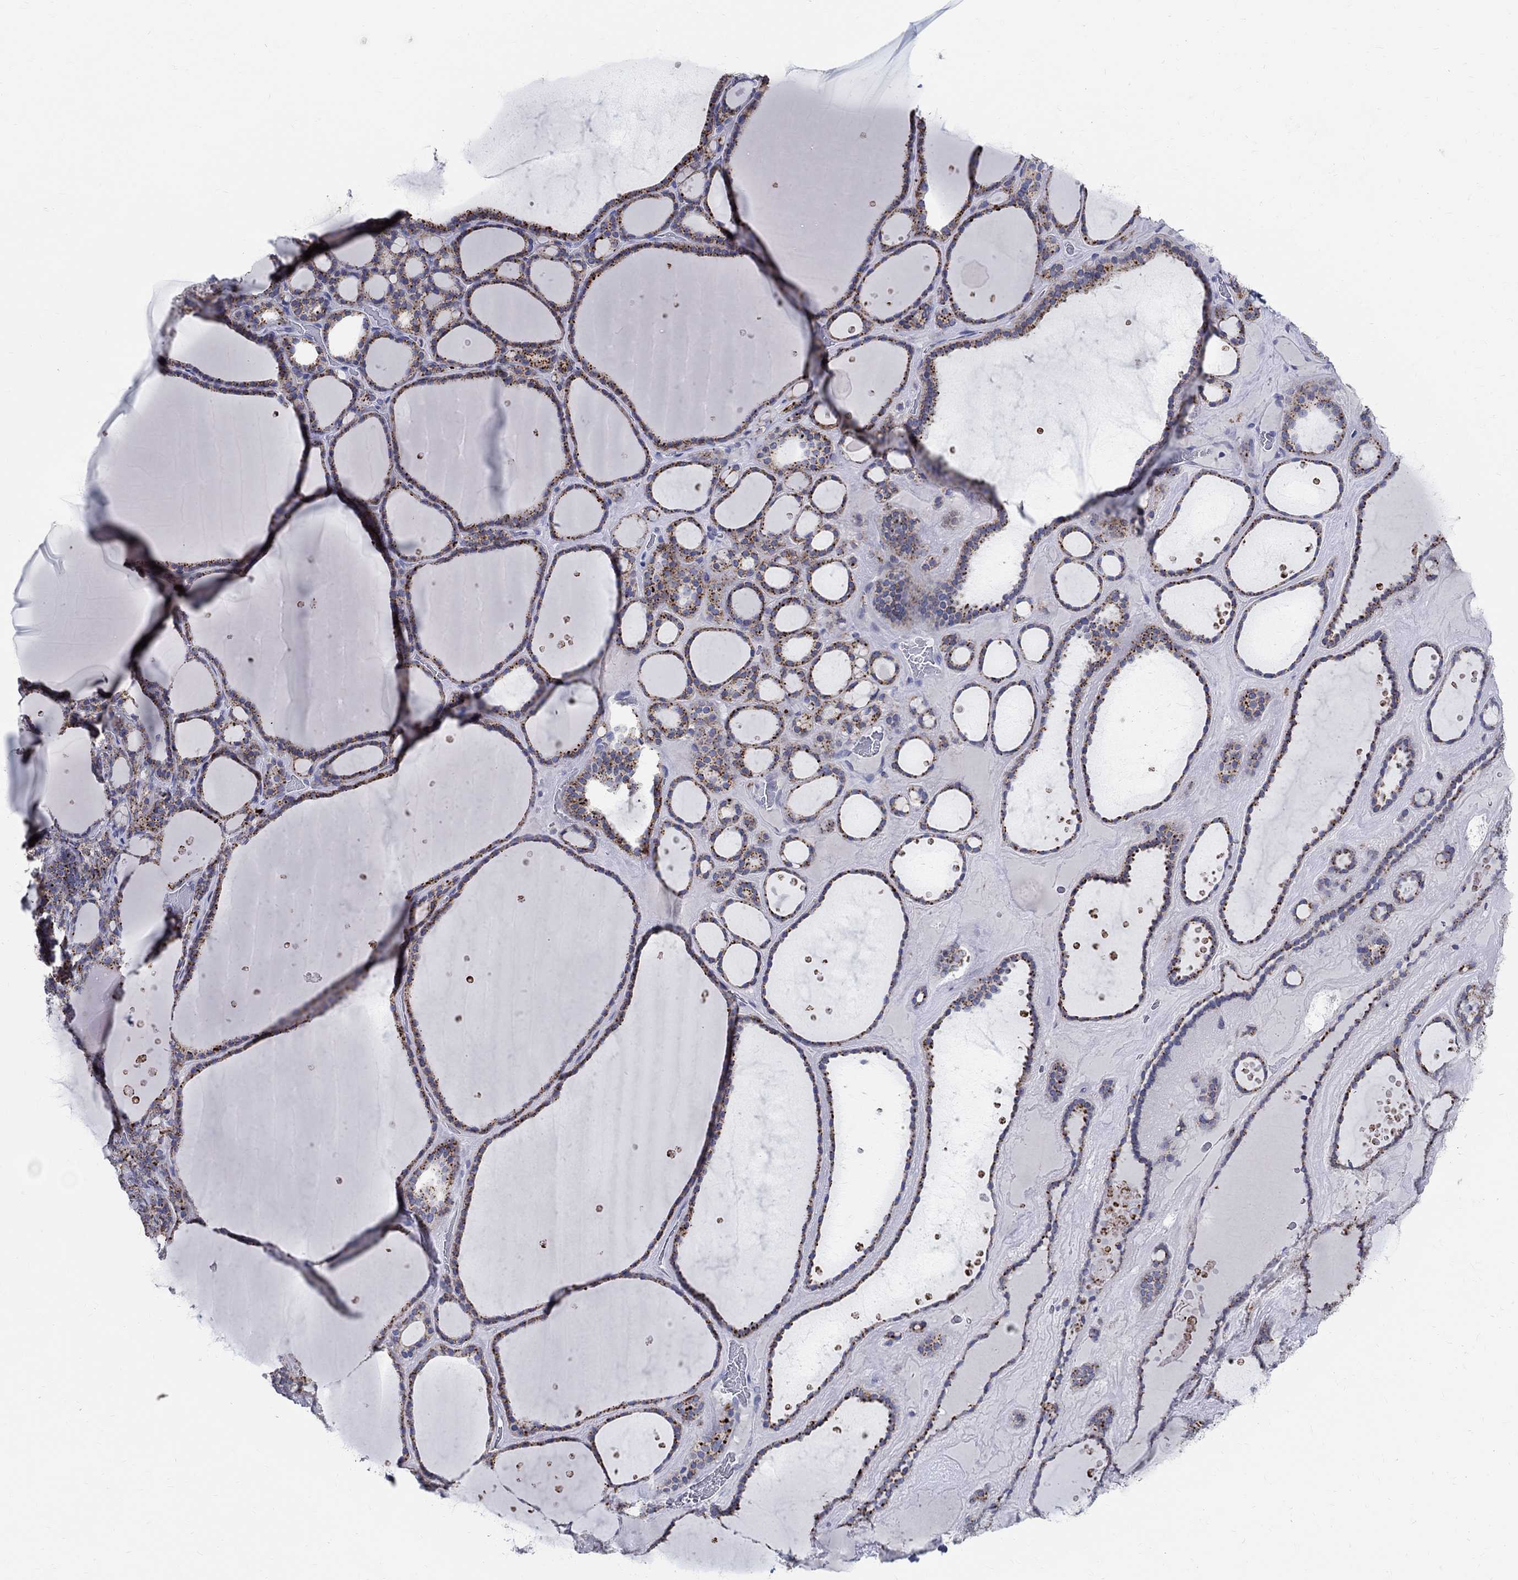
{"staining": {"intensity": "strong", "quantity": "25%-75%", "location": "cytoplasmic/membranous"}, "tissue": "thyroid gland", "cell_type": "Glandular cells", "image_type": "normal", "snomed": [{"axis": "morphology", "description": "Normal tissue, NOS"}, {"axis": "topography", "description": "Thyroid gland"}], "caption": "Immunohistochemical staining of benign thyroid gland demonstrates high levels of strong cytoplasmic/membranous staining in about 25%-75% of glandular cells.", "gene": "SOX2", "patient": {"sex": "male", "age": 63}}